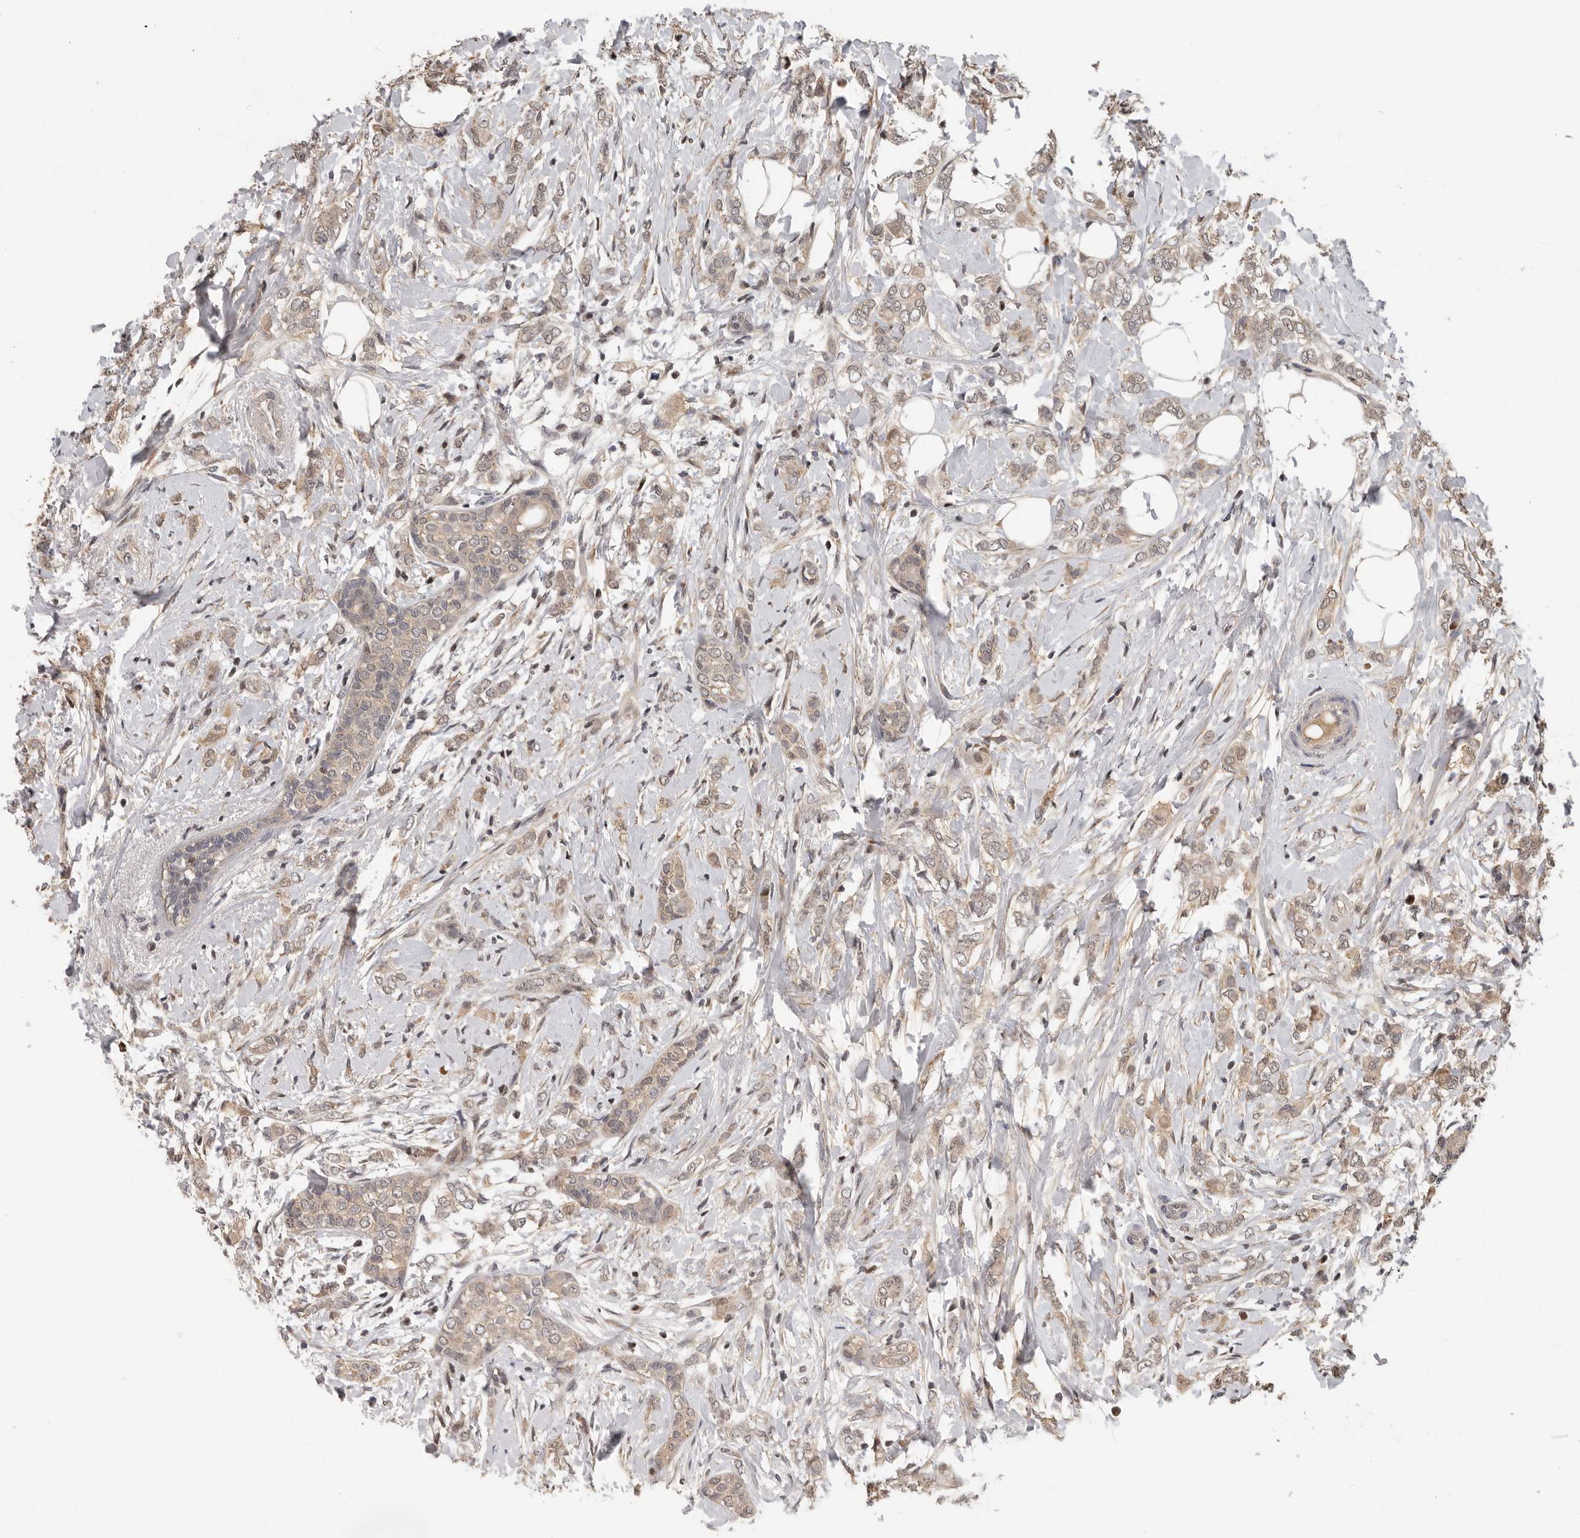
{"staining": {"intensity": "weak", "quantity": ">75%", "location": "cytoplasmic/membranous"}, "tissue": "breast cancer", "cell_type": "Tumor cells", "image_type": "cancer", "snomed": [{"axis": "morphology", "description": "Normal tissue, NOS"}, {"axis": "morphology", "description": "Lobular carcinoma"}, {"axis": "topography", "description": "Breast"}], "caption": "A brown stain highlights weak cytoplasmic/membranous expression of a protein in breast cancer (lobular carcinoma) tumor cells.", "gene": "HENMT1", "patient": {"sex": "female", "age": 47}}